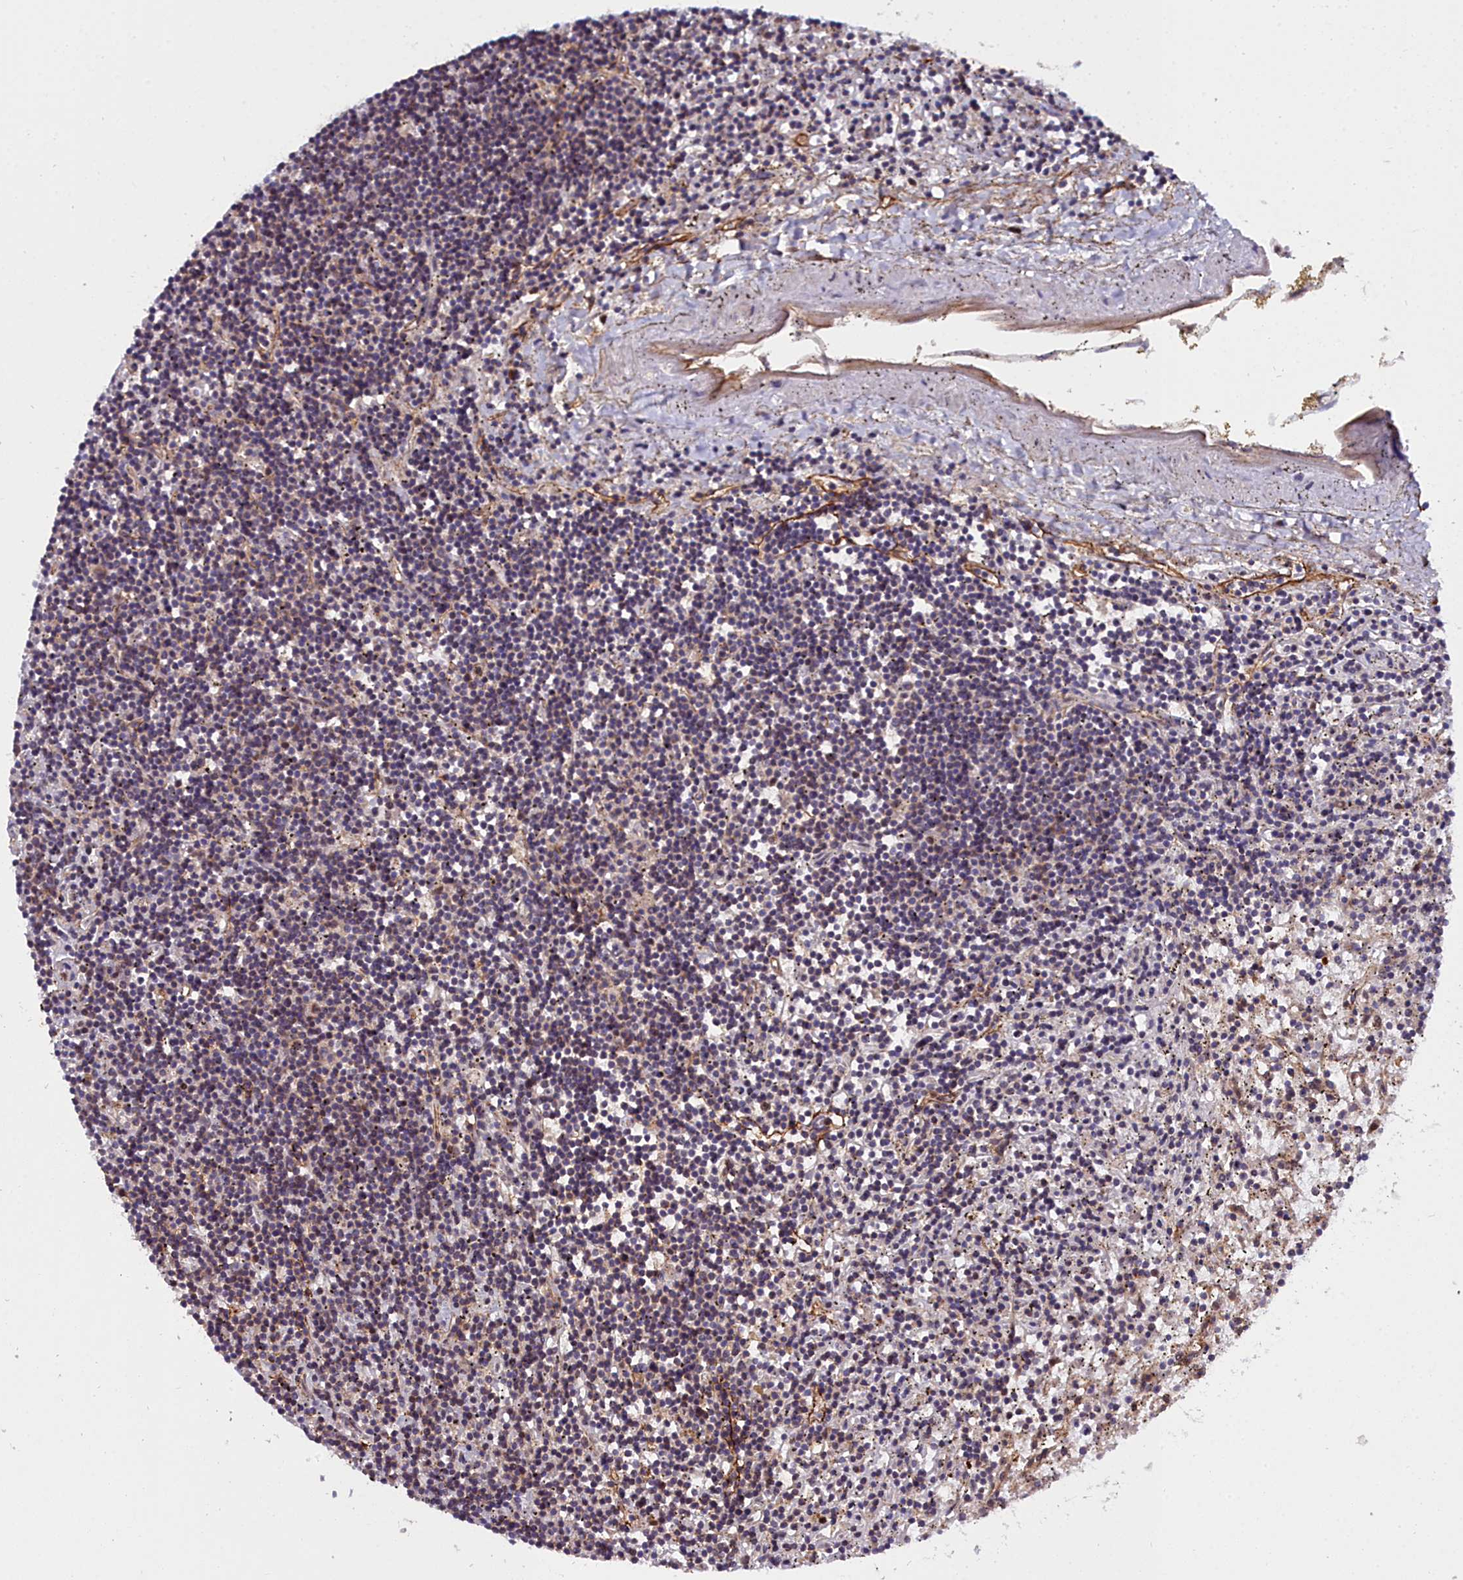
{"staining": {"intensity": "weak", "quantity": "<25%", "location": "cytoplasmic/membranous"}, "tissue": "lymphoma", "cell_type": "Tumor cells", "image_type": "cancer", "snomed": [{"axis": "morphology", "description": "Malignant lymphoma, non-Hodgkin's type, Low grade"}, {"axis": "topography", "description": "Spleen"}], "caption": "This is a micrograph of immunohistochemistry staining of low-grade malignant lymphoma, non-Hodgkin's type, which shows no expression in tumor cells.", "gene": "MRPS11", "patient": {"sex": "male", "age": 76}}